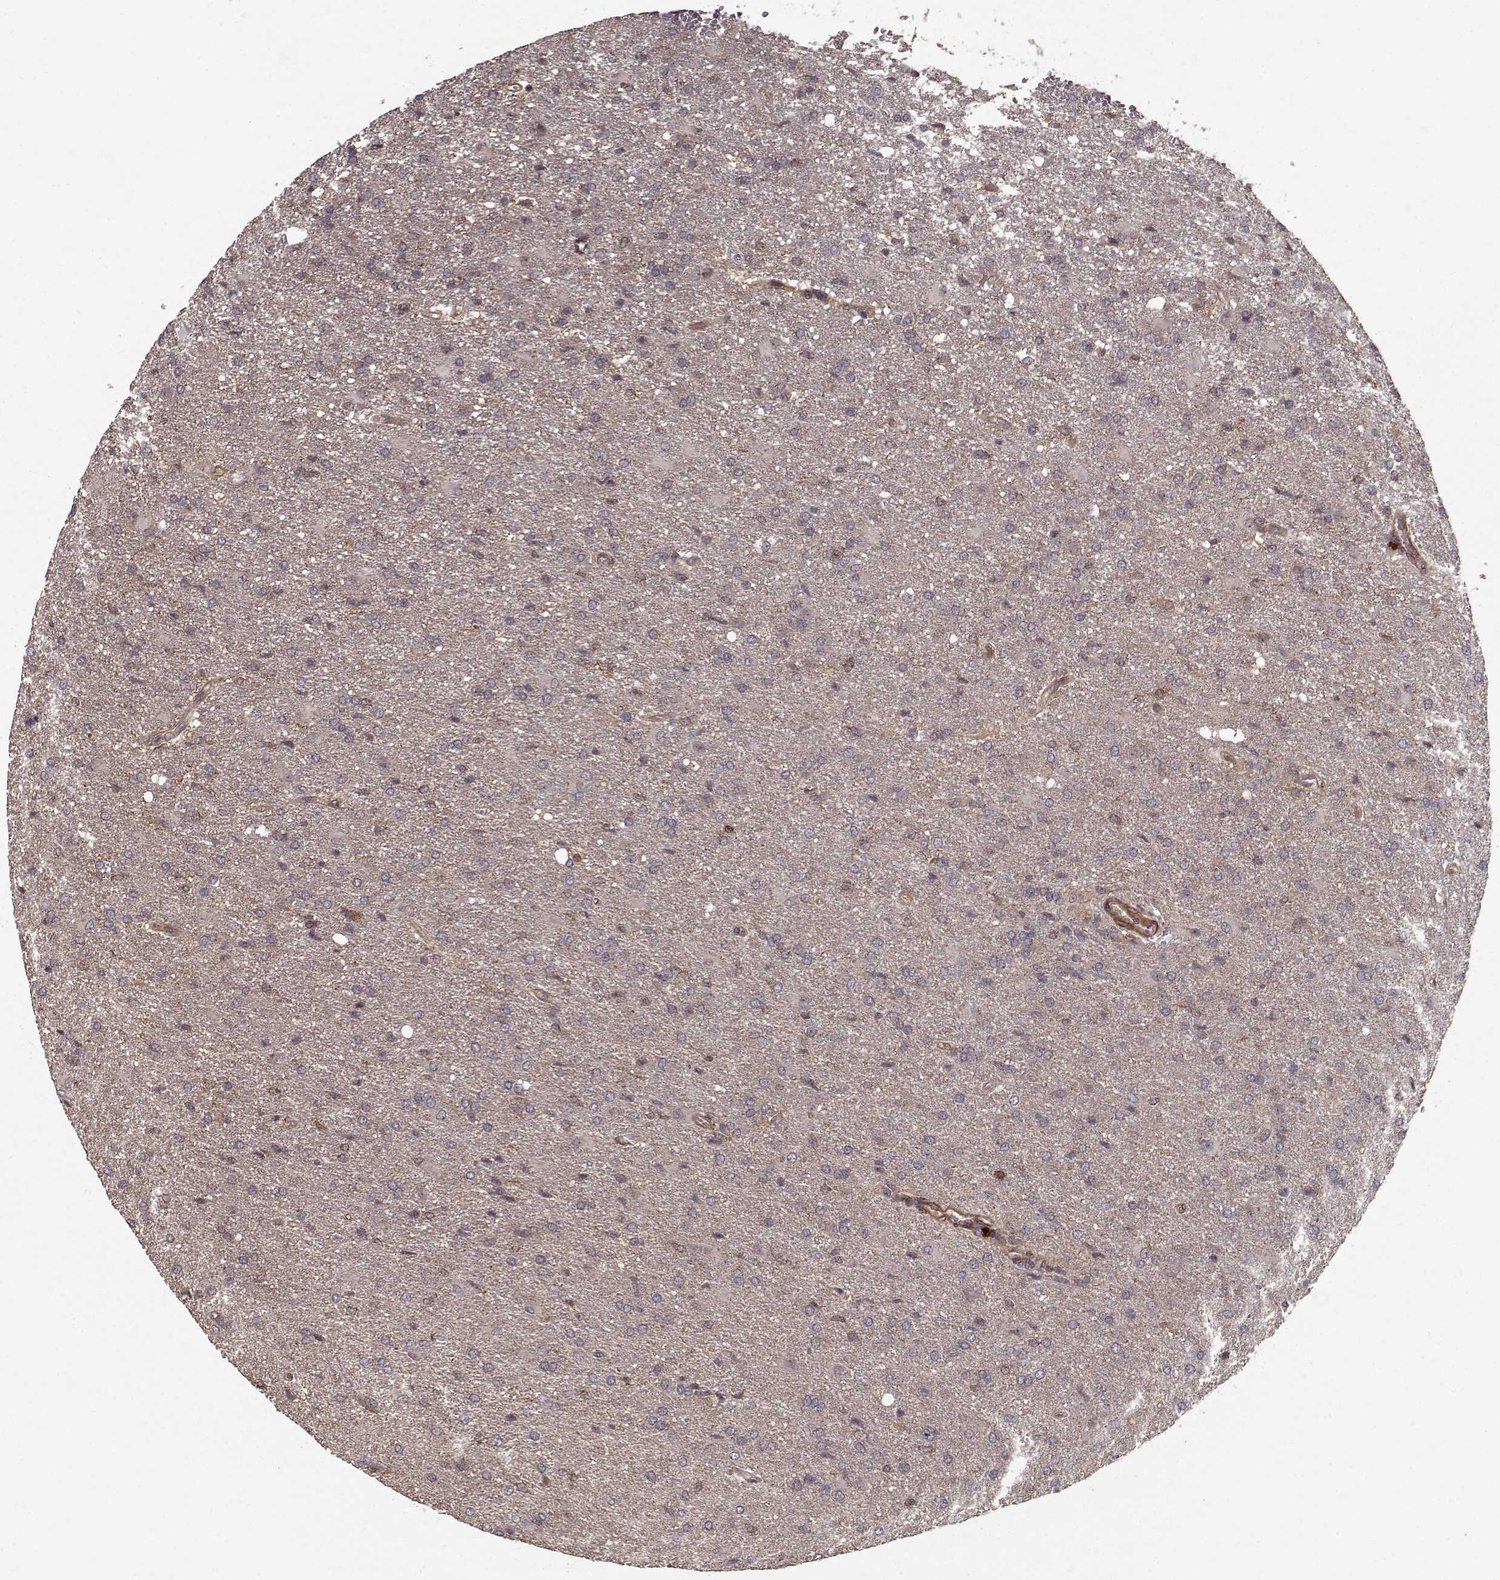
{"staining": {"intensity": "negative", "quantity": "none", "location": "none"}, "tissue": "glioma", "cell_type": "Tumor cells", "image_type": "cancer", "snomed": [{"axis": "morphology", "description": "Glioma, malignant, High grade"}, {"axis": "topography", "description": "Brain"}], "caption": "This micrograph is of malignant glioma (high-grade) stained with IHC to label a protein in brown with the nuclei are counter-stained blue. There is no staining in tumor cells.", "gene": "PPP1R12A", "patient": {"sex": "male", "age": 68}}